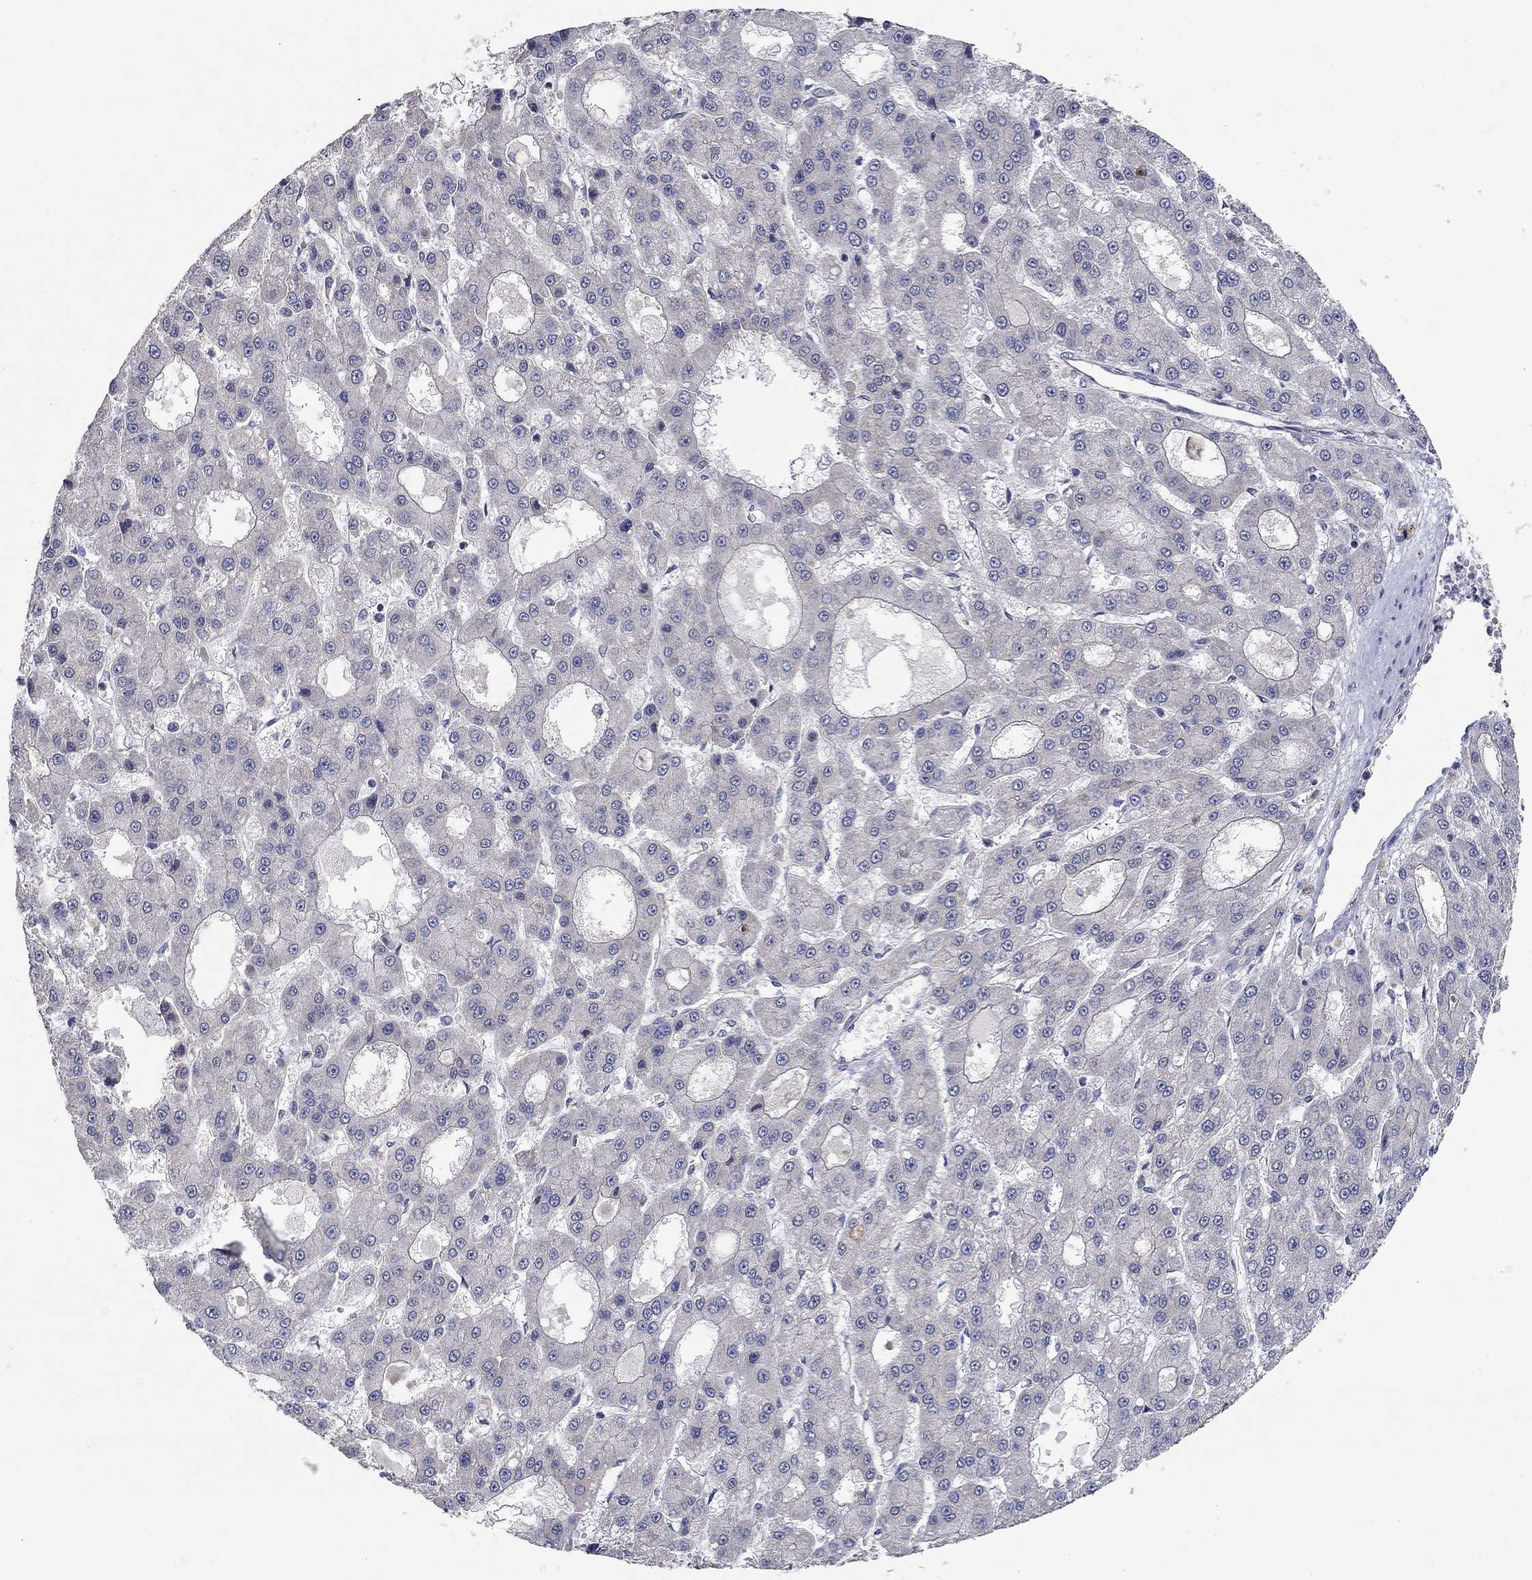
{"staining": {"intensity": "negative", "quantity": "none", "location": "none"}, "tissue": "liver cancer", "cell_type": "Tumor cells", "image_type": "cancer", "snomed": [{"axis": "morphology", "description": "Carcinoma, Hepatocellular, NOS"}, {"axis": "topography", "description": "Liver"}], "caption": "IHC of human liver cancer reveals no expression in tumor cells.", "gene": "WASF3", "patient": {"sex": "male", "age": 70}}